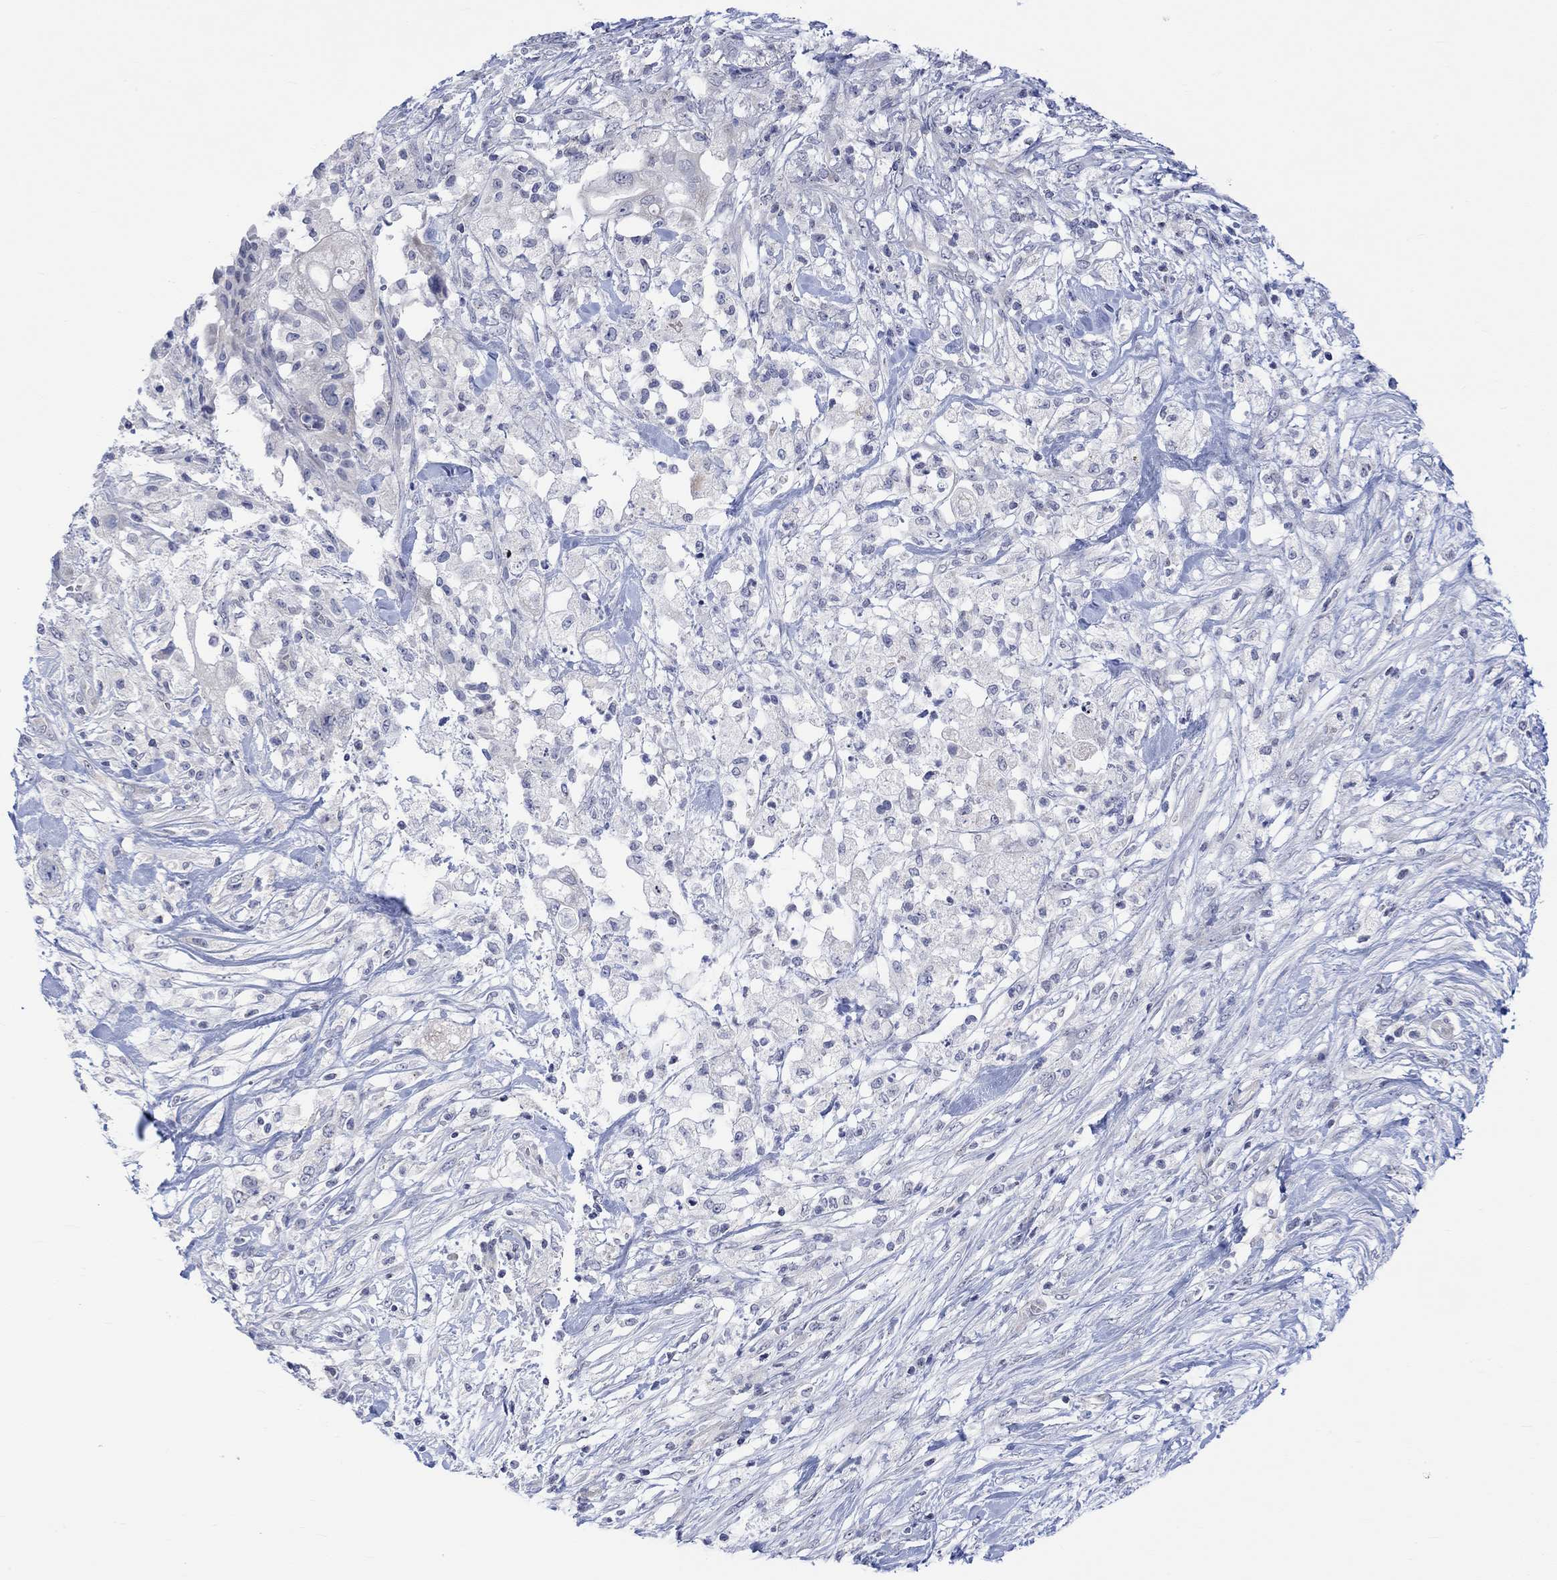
{"staining": {"intensity": "negative", "quantity": "none", "location": "none"}, "tissue": "pancreatic cancer", "cell_type": "Tumor cells", "image_type": "cancer", "snomed": [{"axis": "morphology", "description": "Adenocarcinoma, NOS"}, {"axis": "topography", "description": "Pancreas"}], "caption": "A high-resolution micrograph shows immunohistochemistry (IHC) staining of pancreatic adenocarcinoma, which shows no significant expression in tumor cells.", "gene": "DCX", "patient": {"sex": "female", "age": 72}}